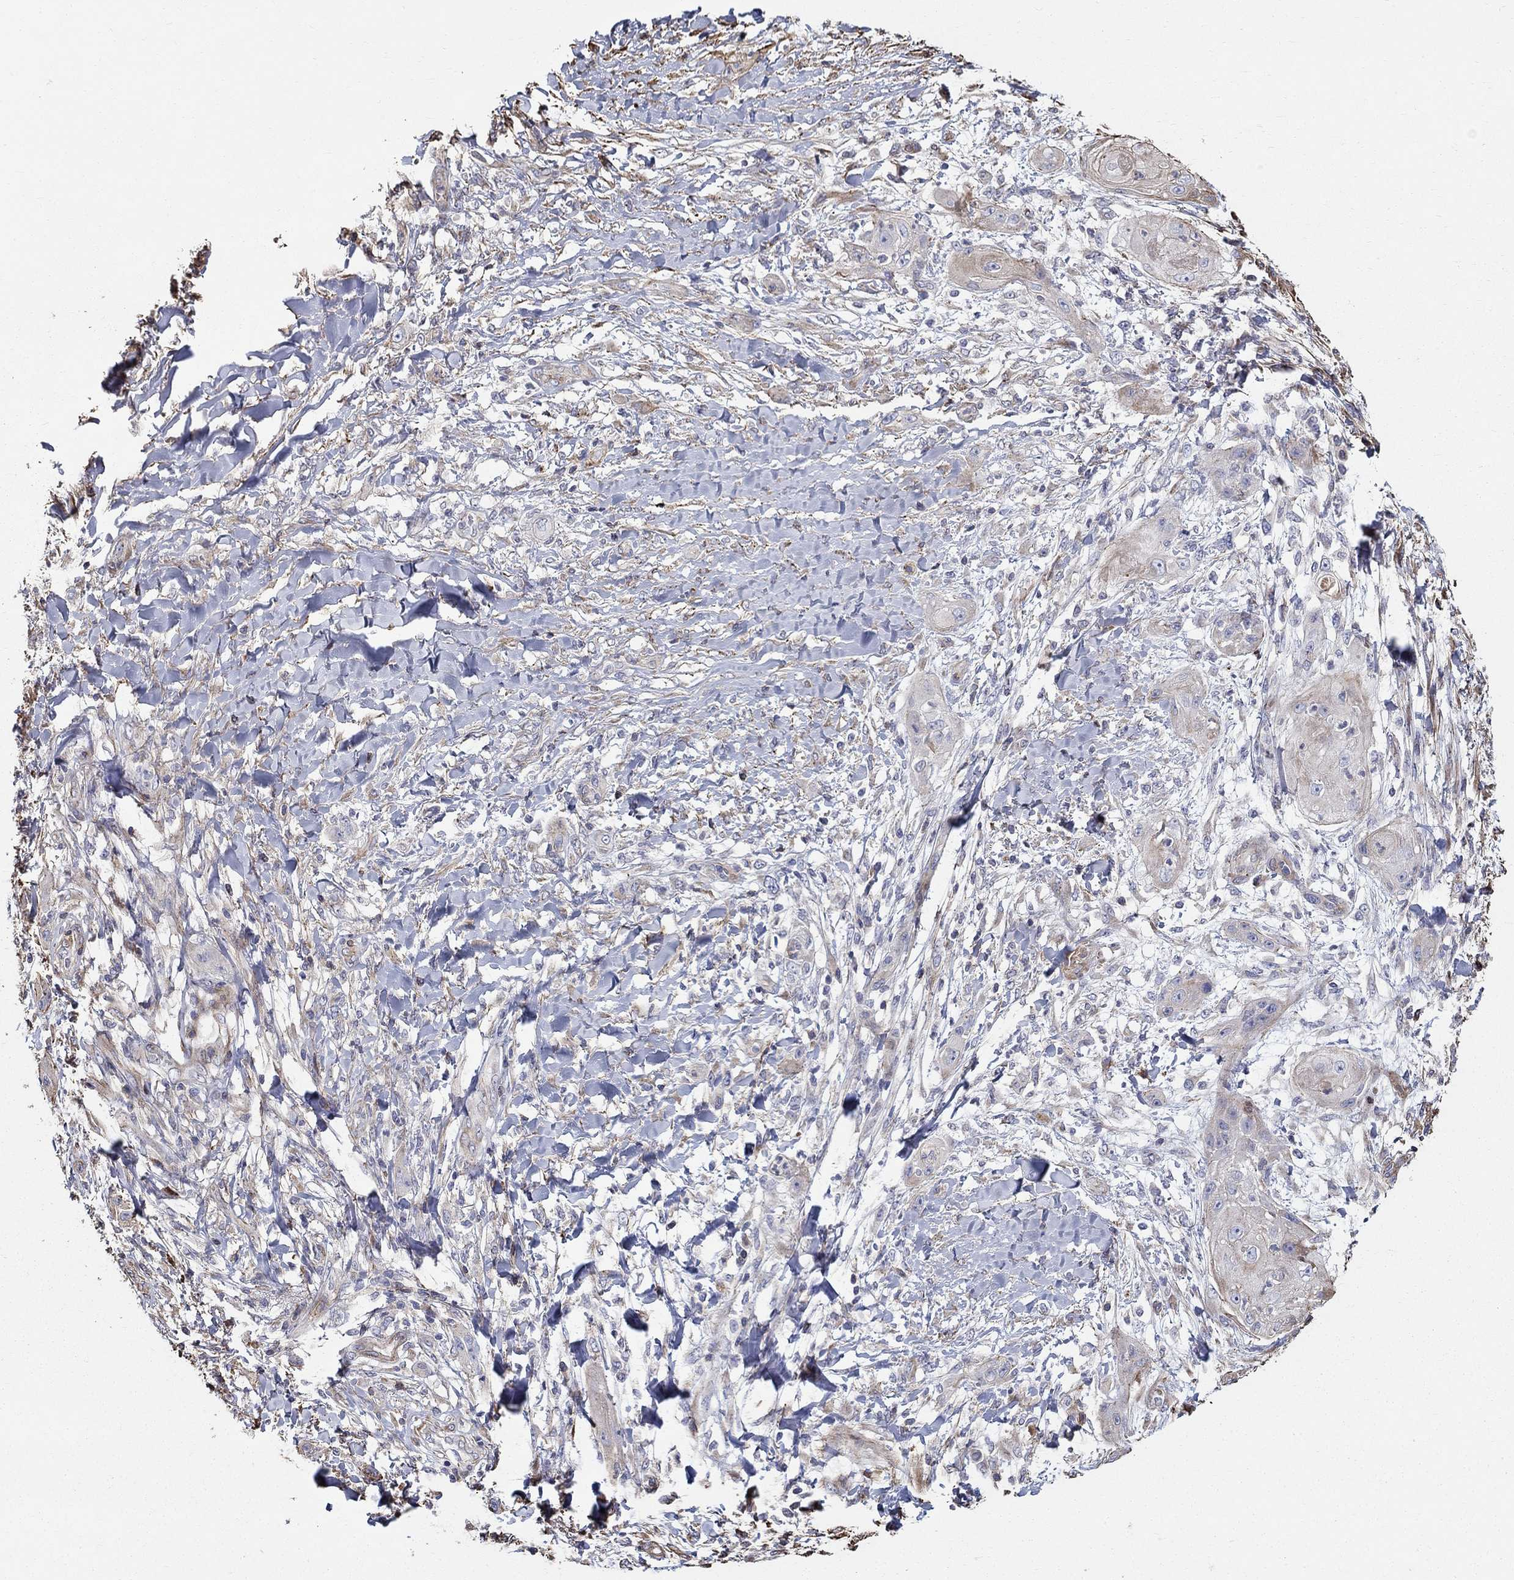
{"staining": {"intensity": "weak", "quantity": "25%-75%", "location": "cytoplasmic/membranous"}, "tissue": "skin cancer", "cell_type": "Tumor cells", "image_type": "cancer", "snomed": [{"axis": "morphology", "description": "Squamous cell carcinoma, NOS"}, {"axis": "topography", "description": "Skin"}], "caption": "Protein staining of skin cancer tissue shows weak cytoplasmic/membranous positivity in about 25%-75% of tumor cells. The staining was performed using DAB (3,3'-diaminobenzidine) to visualize the protein expression in brown, while the nuclei were stained in blue with hematoxylin (Magnification: 20x).", "gene": "NPHP1", "patient": {"sex": "male", "age": 62}}